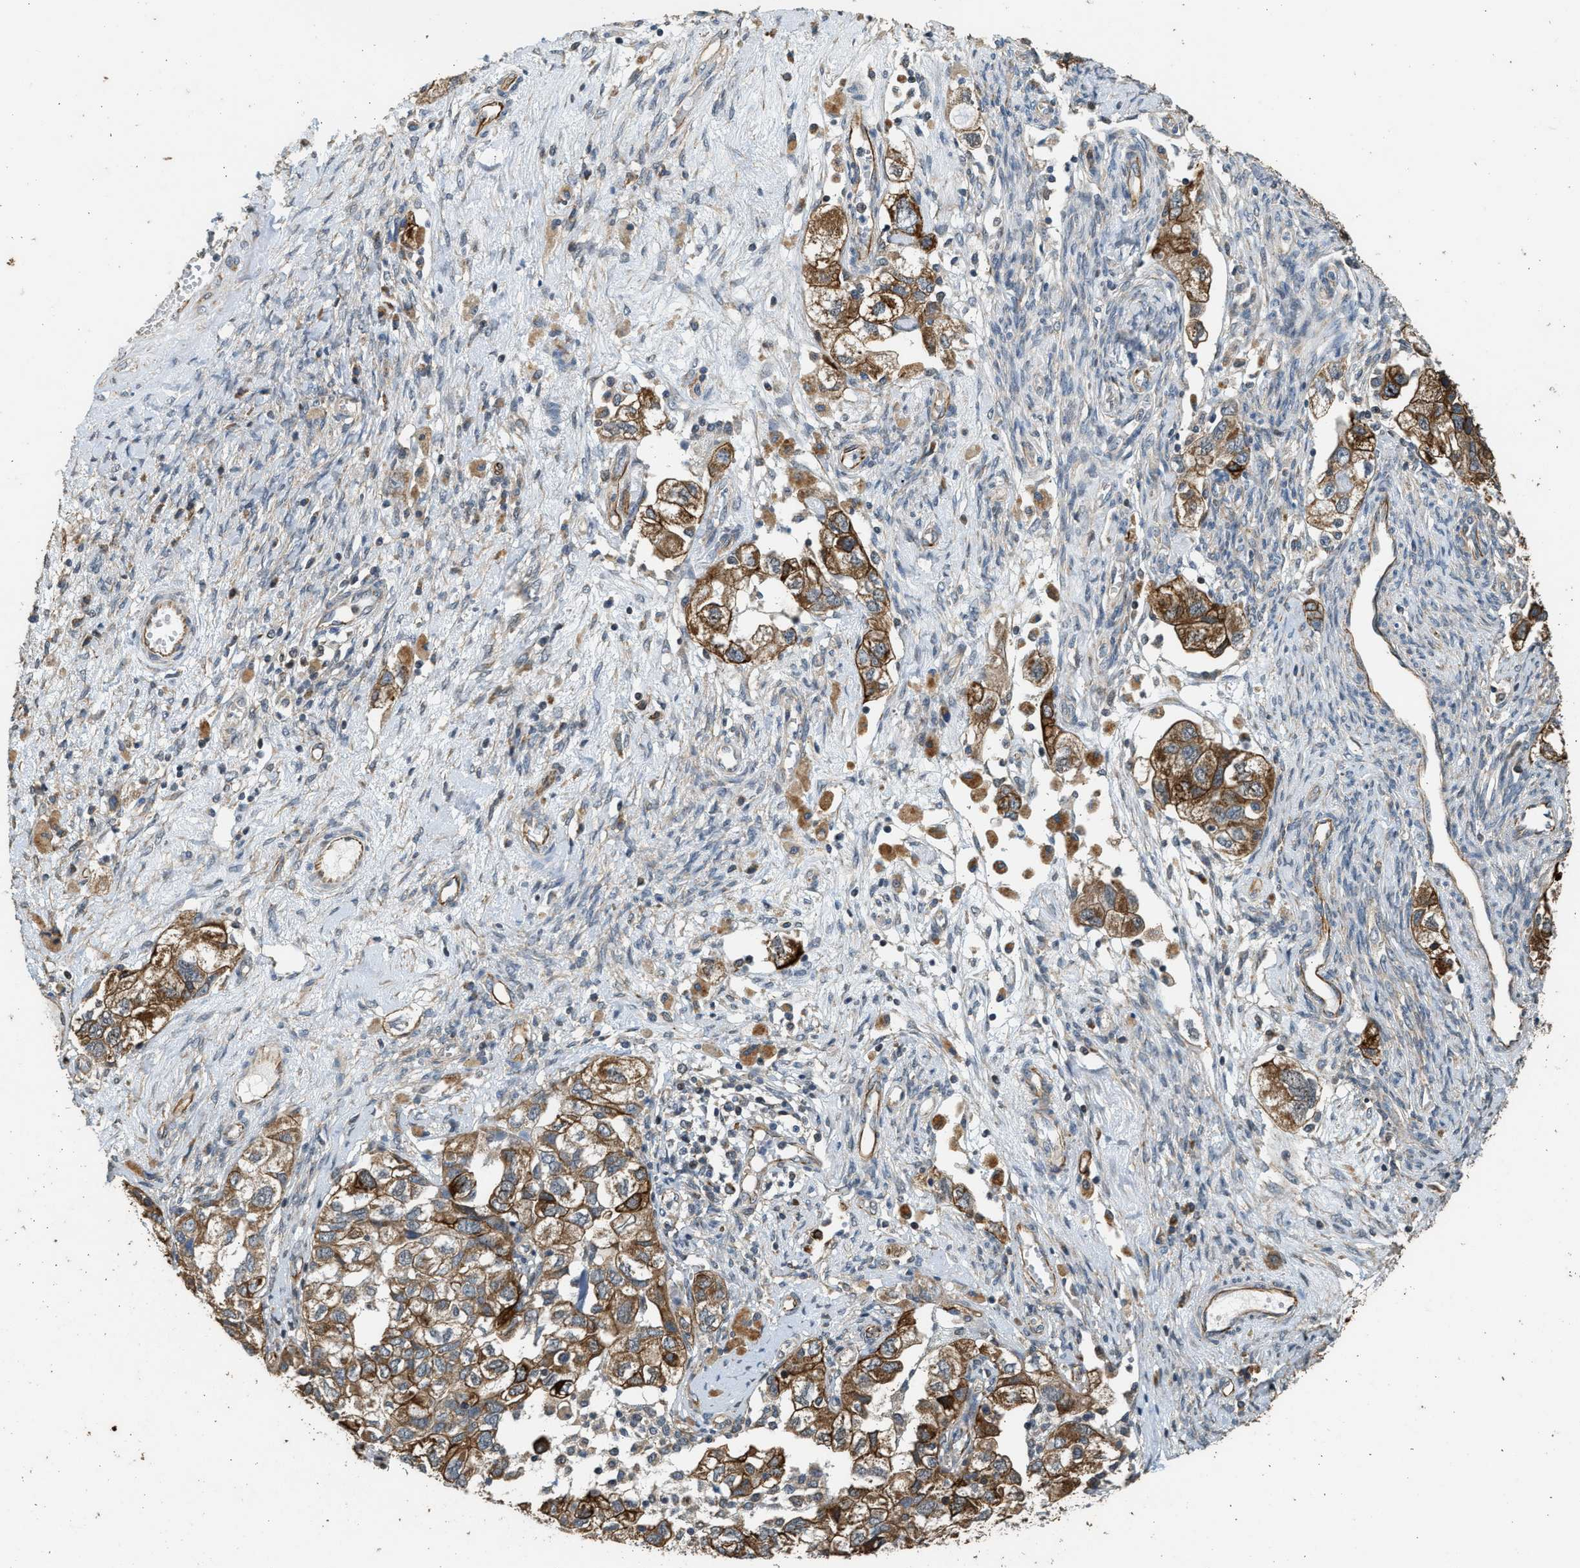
{"staining": {"intensity": "moderate", "quantity": ">75%", "location": "cytoplasmic/membranous"}, "tissue": "ovarian cancer", "cell_type": "Tumor cells", "image_type": "cancer", "snomed": [{"axis": "morphology", "description": "Carcinoma, NOS"}, {"axis": "morphology", "description": "Cystadenocarcinoma, serous, NOS"}, {"axis": "topography", "description": "Ovary"}], "caption": "Moderate cytoplasmic/membranous staining for a protein is appreciated in approximately >75% of tumor cells of ovarian carcinoma using immunohistochemistry.", "gene": "PCLO", "patient": {"sex": "female", "age": 69}}